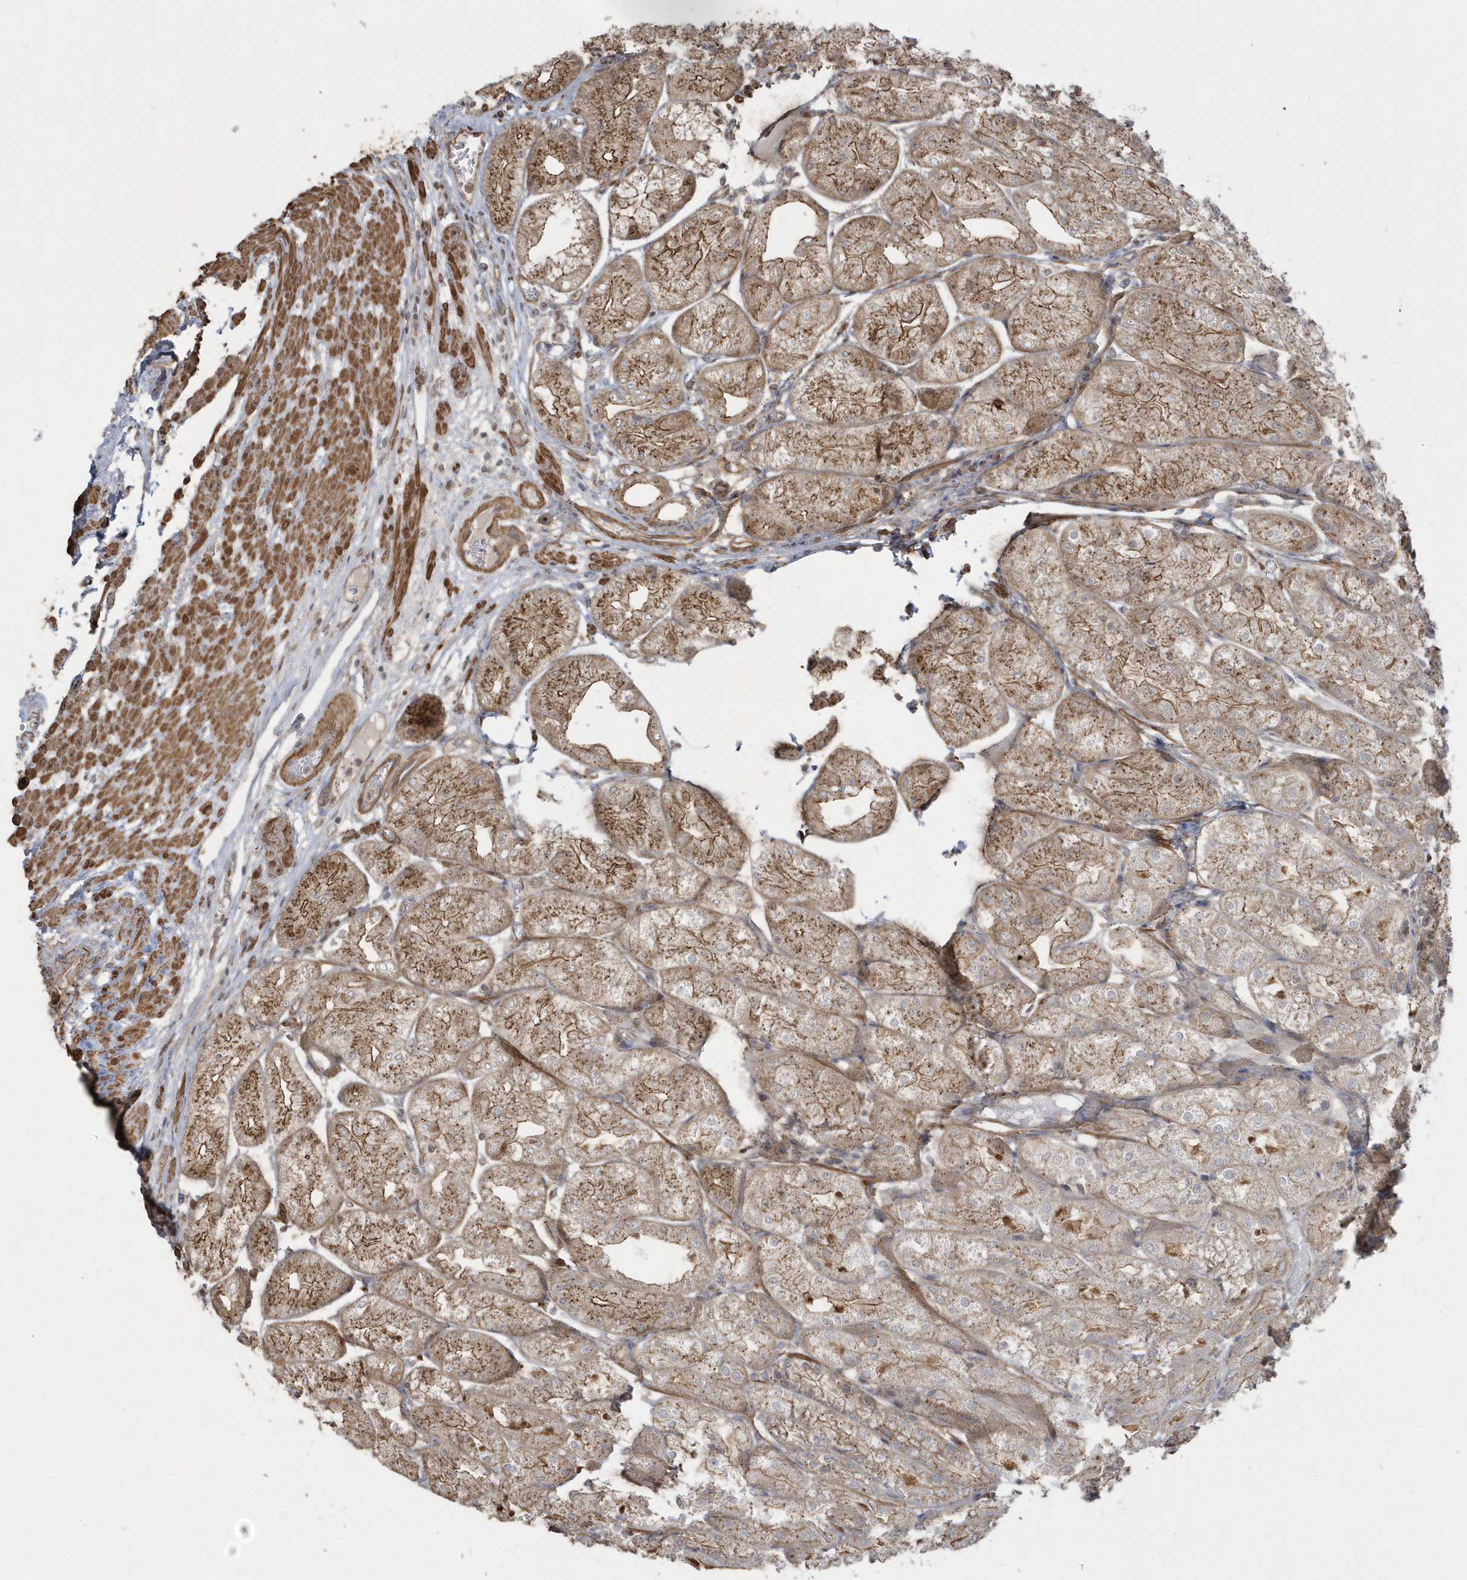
{"staining": {"intensity": "moderate", "quantity": ">75%", "location": "cytoplasmic/membranous"}, "tissue": "stomach", "cell_type": "Glandular cells", "image_type": "normal", "snomed": [{"axis": "morphology", "description": "Normal tissue, NOS"}, {"axis": "topography", "description": "Stomach, upper"}], "caption": "DAB (3,3'-diaminobenzidine) immunohistochemical staining of benign stomach shows moderate cytoplasmic/membranous protein staining in approximately >75% of glandular cells.", "gene": "ARMC8", "patient": {"sex": "male", "age": 72}}